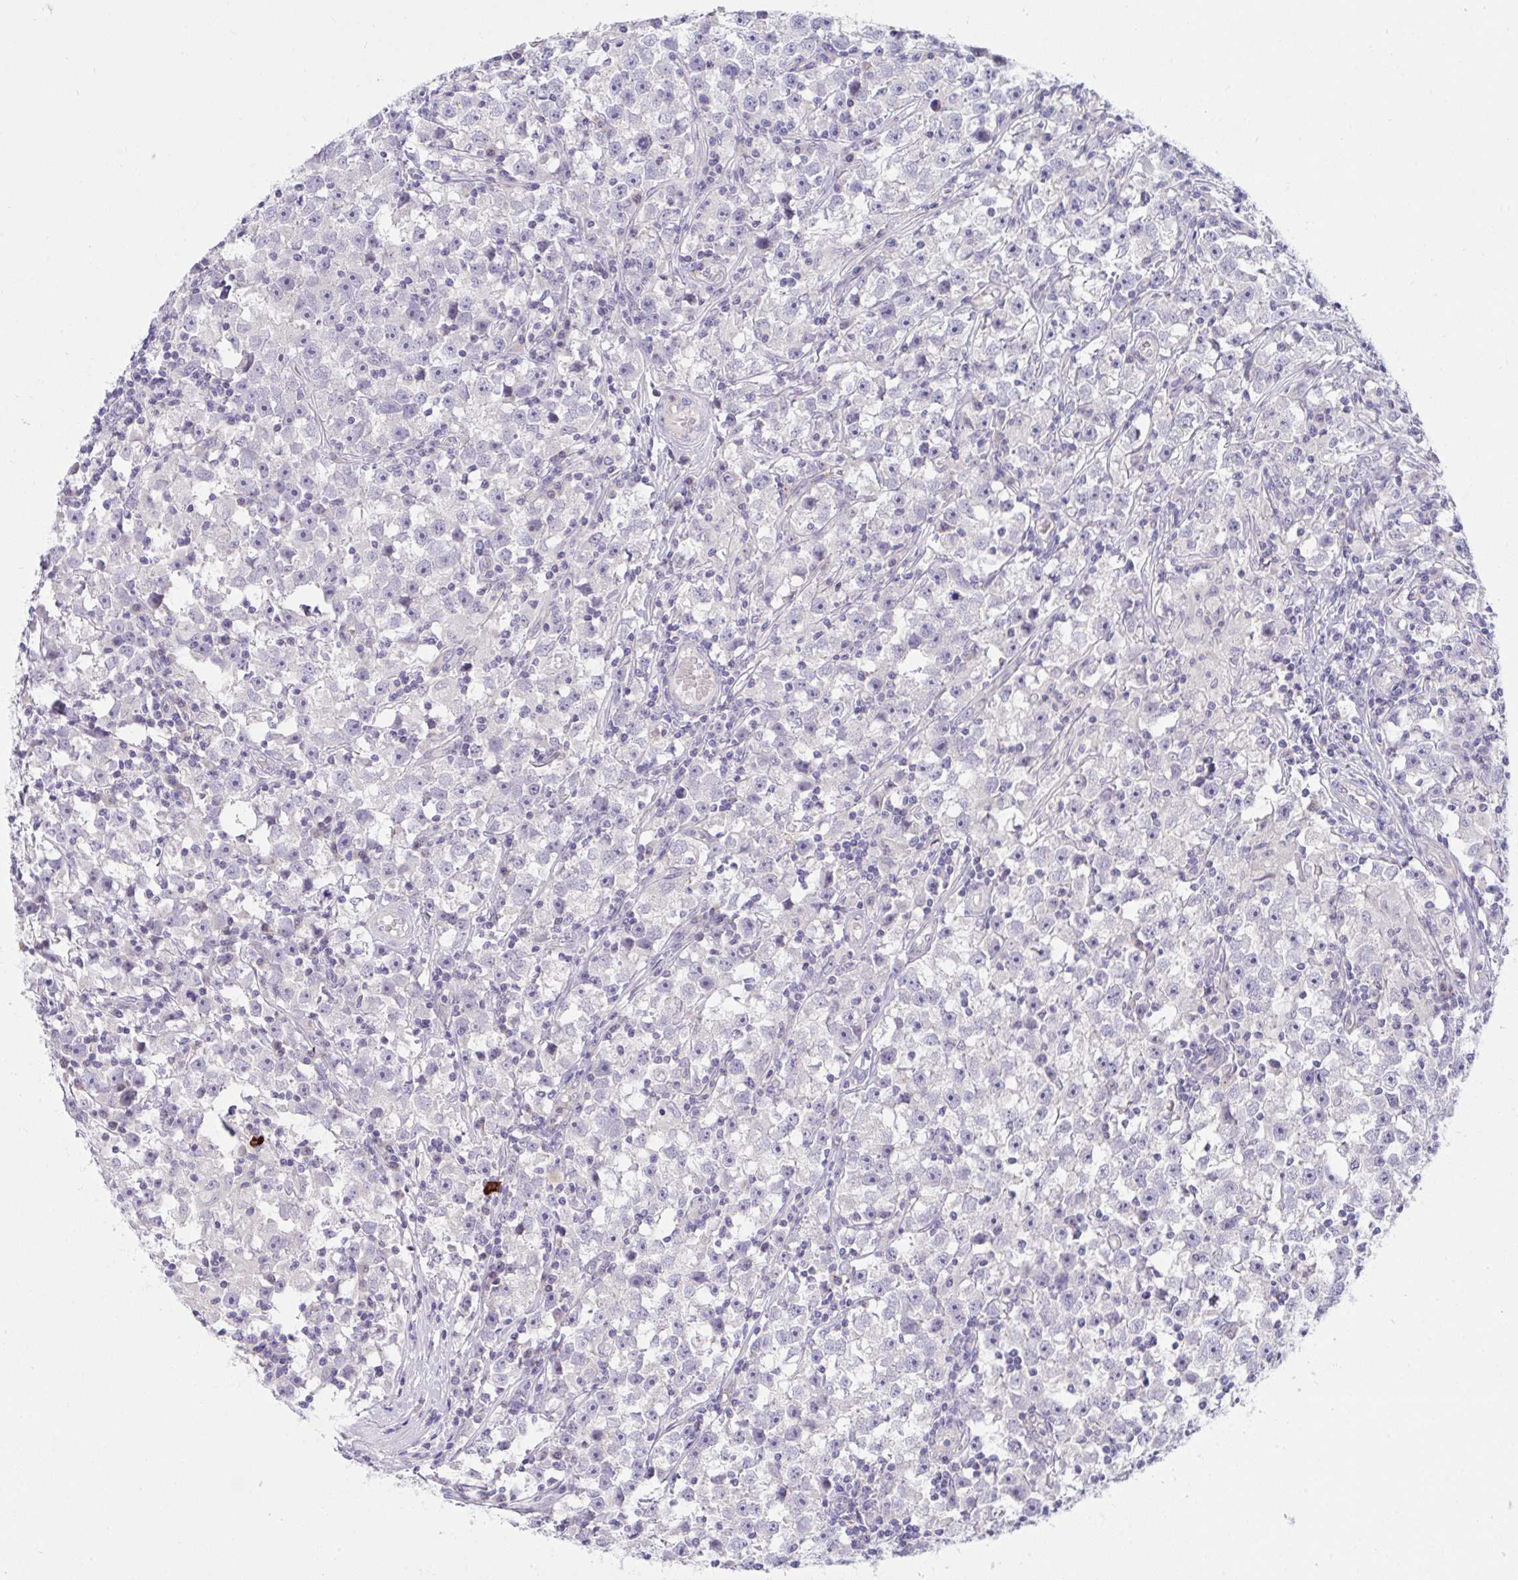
{"staining": {"intensity": "negative", "quantity": "none", "location": "none"}, "tissue": "testis cancer", "cell_type": "Tumor cells", "image_type": "cancer", "snomed": [{"axis": "morphology", "description": "Seminoma, NOS"}, {"axis": "topography", "description": "Testis"}], "caption": "The photomicrograph reveals no significant staining in tumor cells of testis cancer (seminoma).", "gene": "HOXD12", "patient": {"sex": "male", "age": 33}}